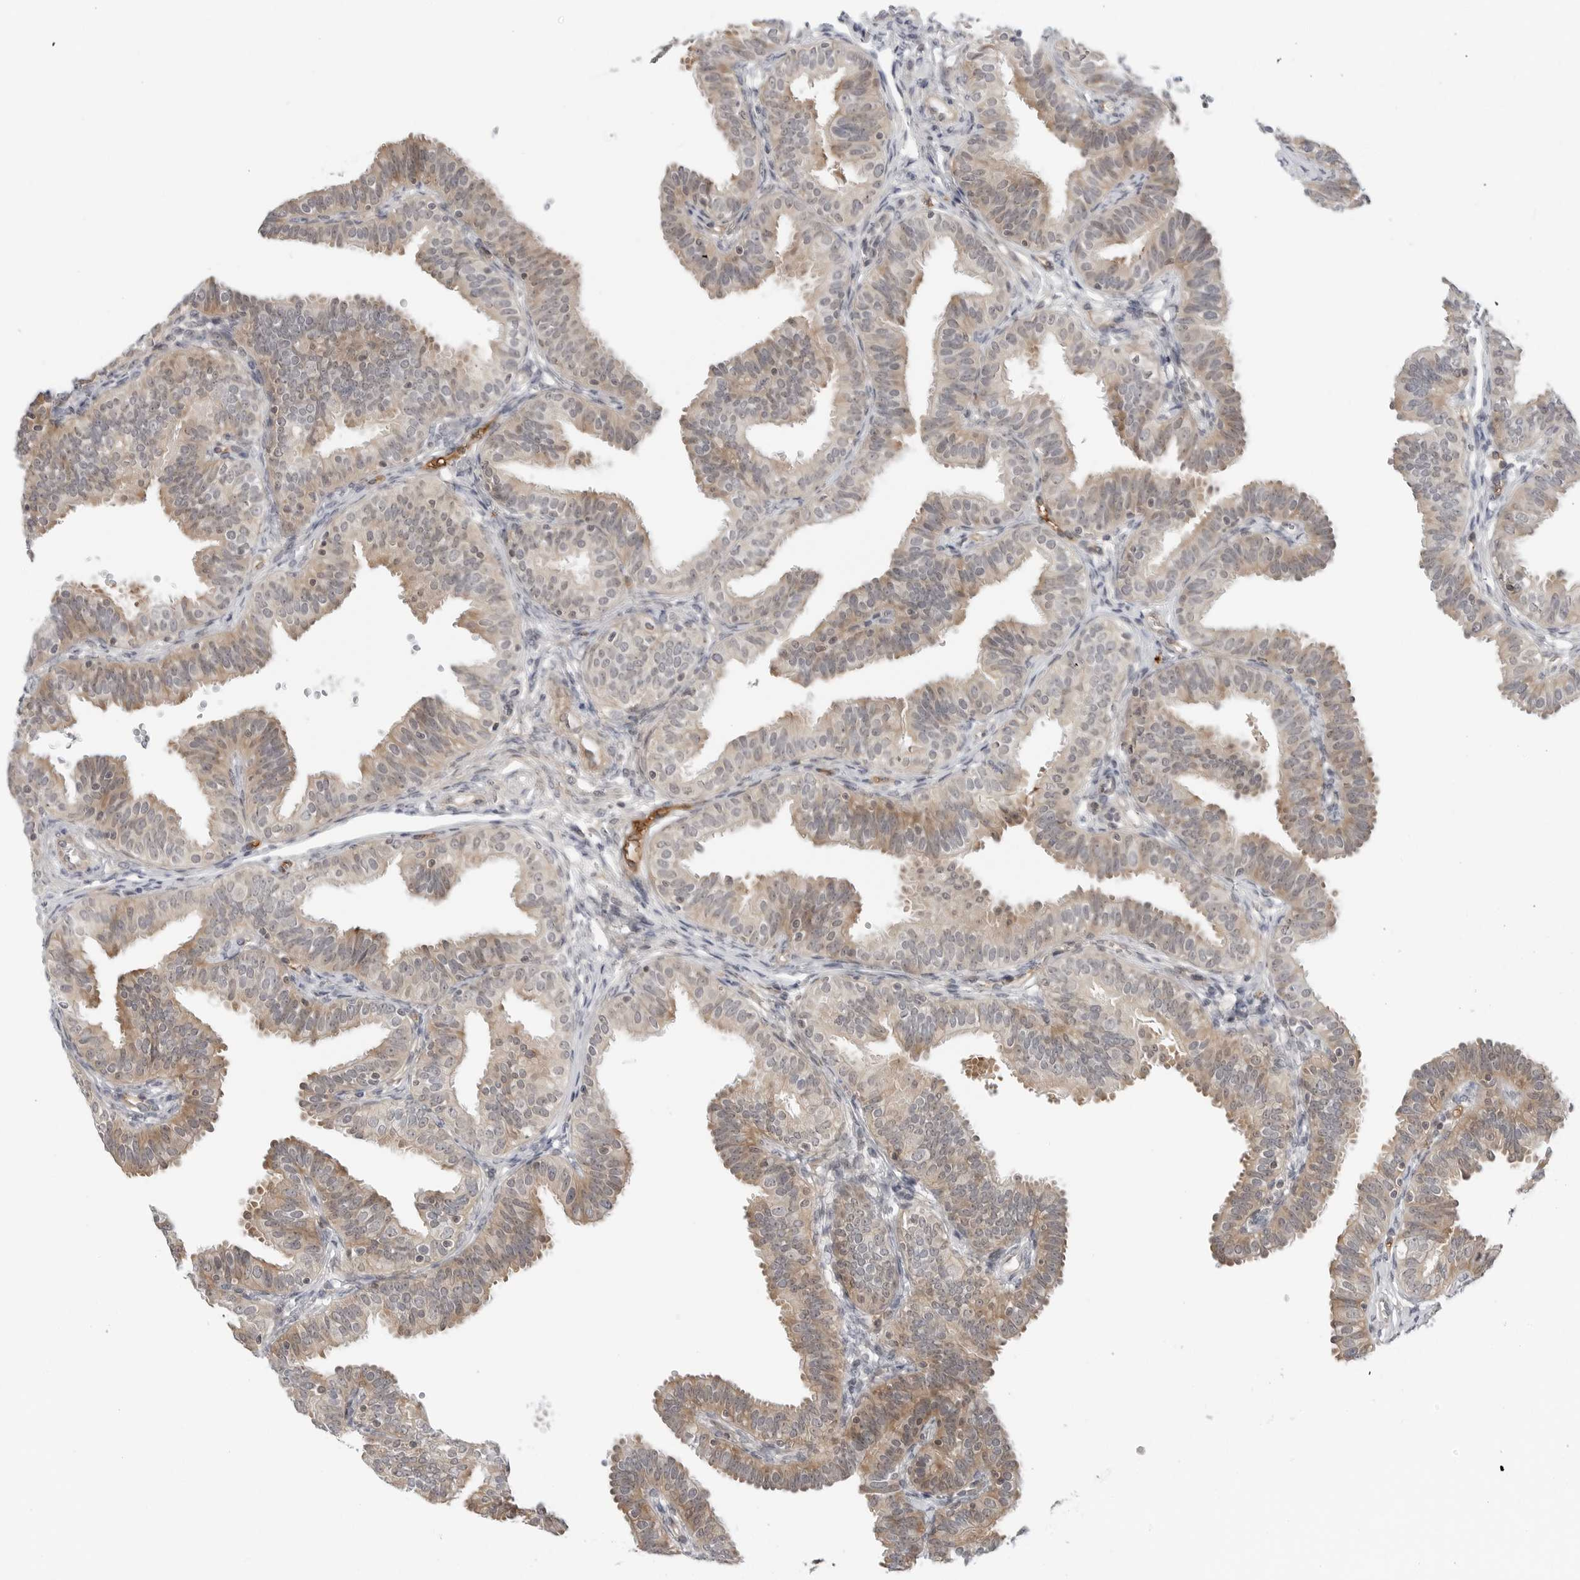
{"staining": {"intensity": "weak", "quantity": "25%-75%", "location": "cytoplasmic/membranous"}, "tissue": "fallopian tube", "cell_type": "Glandular cells", "image_type": "normal", "snomed": [{"axis": "morphology", "description": "Normal tissue, NOS"}, {"axis": "topography", "description": "Fallopian tube"}], "caption": "Immunohistochemical staining of unremarkable human fallopian tube shows 25%-75% levels of weak cytoplasmic/membranous protein positivity in approximately 25%-75% of glandular cells. The protein of interest is shown in brown color, while the nuclei are stained blue.", "gene": "STXBP3", "patient": {"sex": "female", "age": 35}}